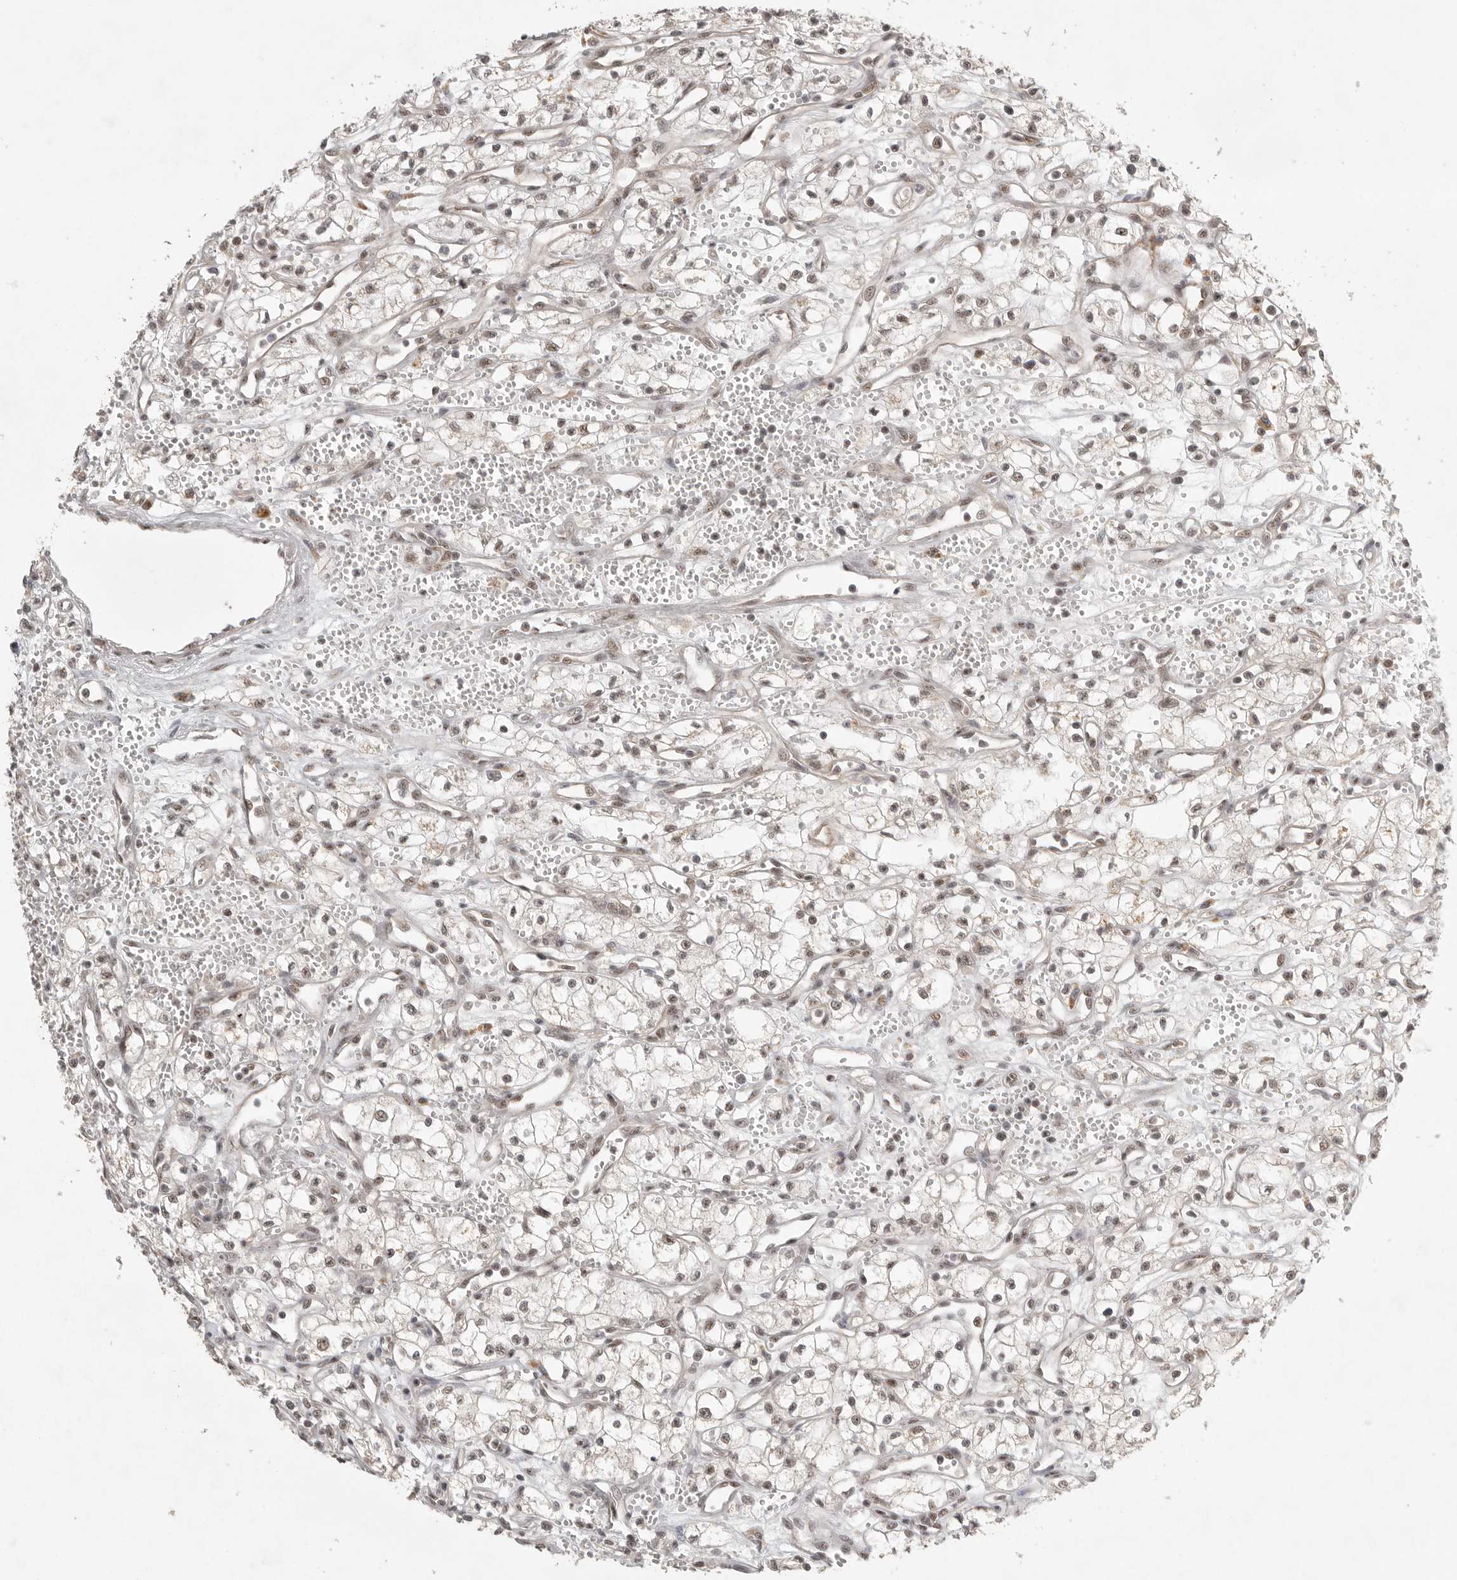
{"staining": {"intensity": "weak", "quantity": "25%-75%", "location": "nuclear"}, "tissue": "renal cancer", "cell_type": "Tumor cells", "image_type": "cancer", "snomed": [{"axis": "morphology", "description": "Adenocarcinoma, NOS"}, {"axis": "topography", "description": "Kidney"}], "caption": "Tumor cells exhibit low levels of weak nuclear staining in approximately 25%-75% of cells in human renal cancer.", "gene": "POMP", "patient": {"sex": "male", "age": 59}}